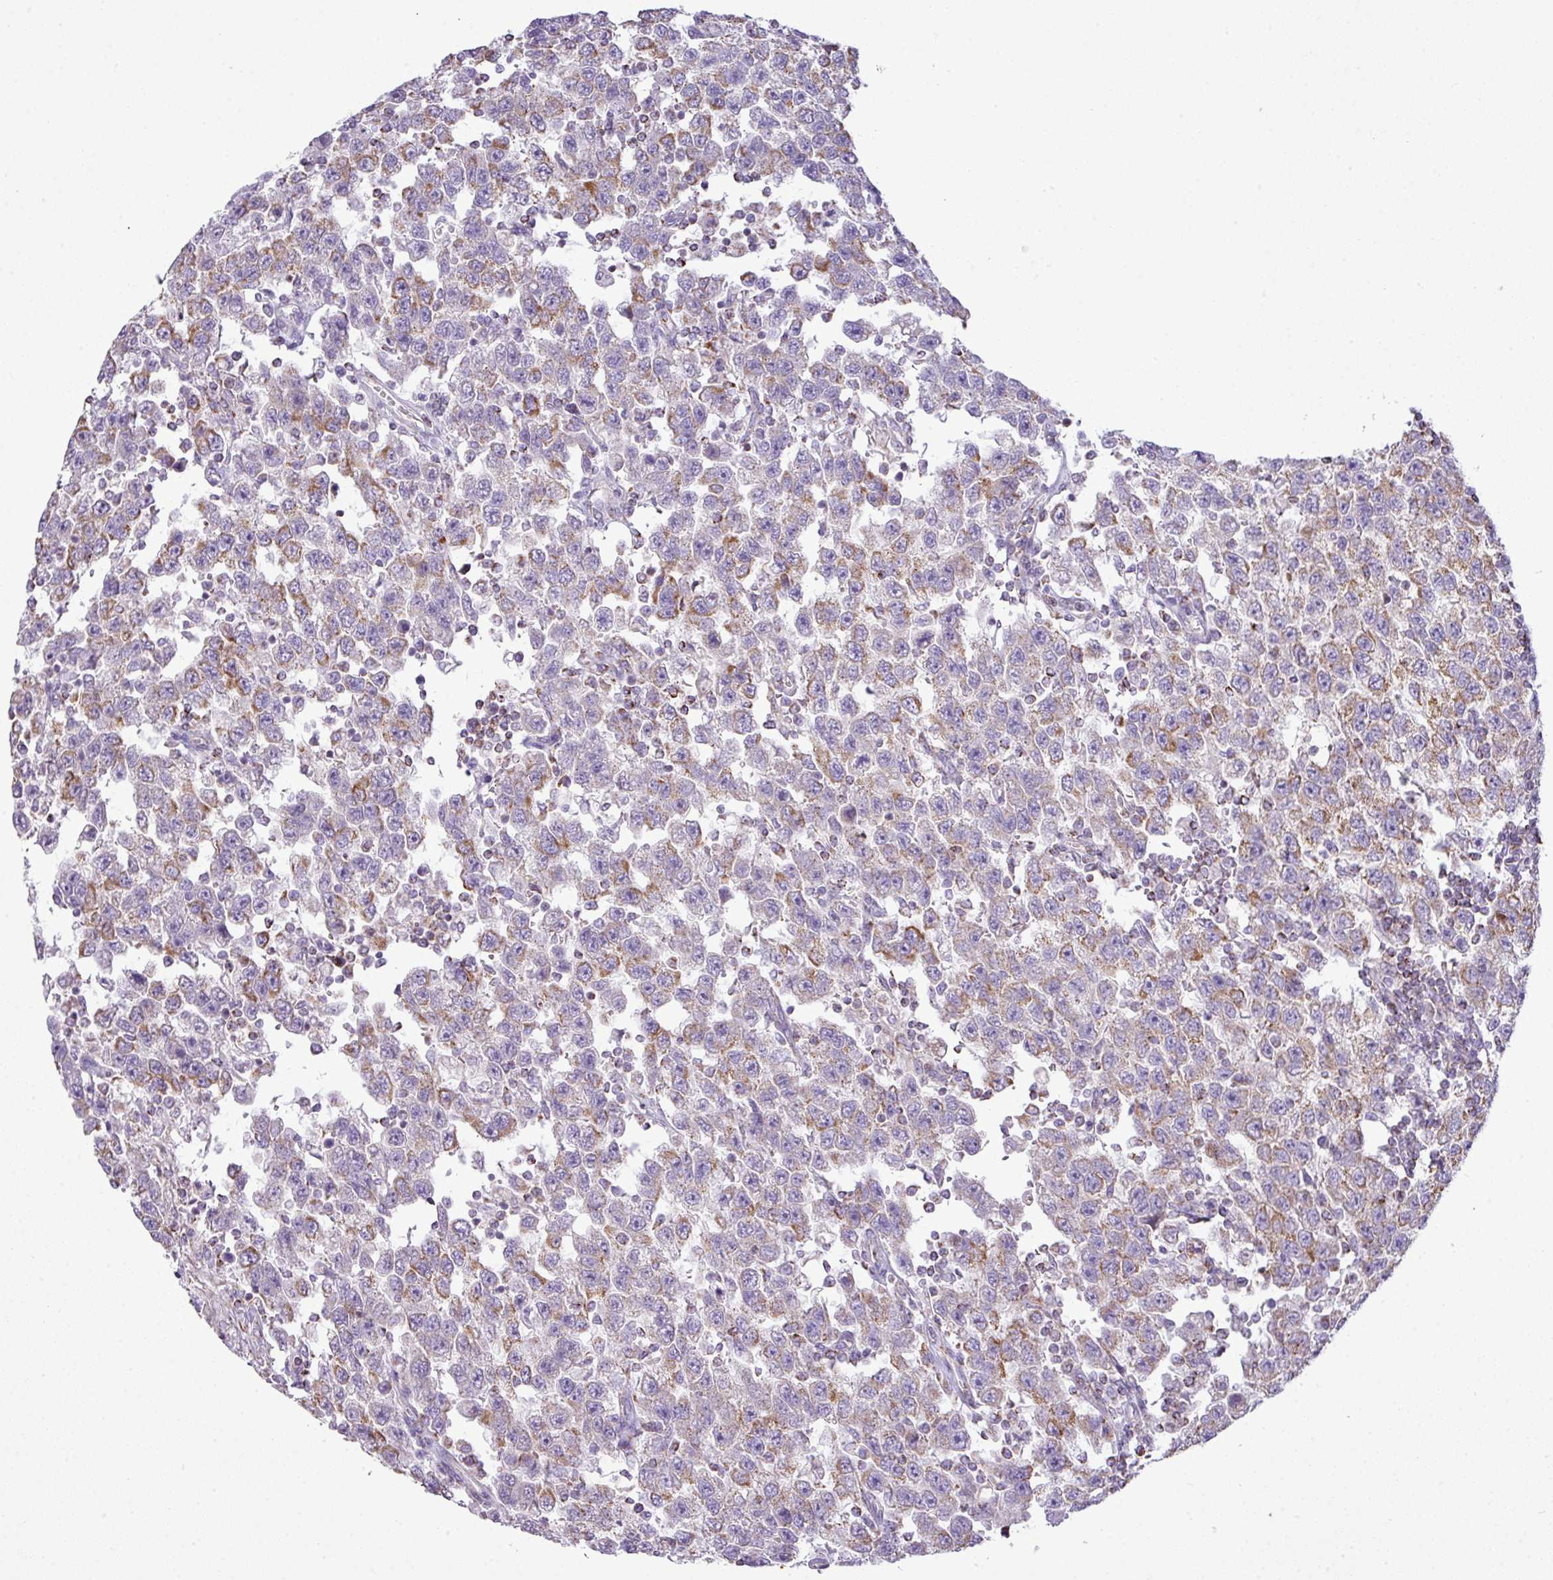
{"staining": {"intensity": "moderate", "quantity": ">75%", "location": "cytoplasmic/membranous"}, "tissue": "testis cancer", "cell_type": "Tumor cells", "image_type": "cancer", "snomed": [{"axis": "morphology", "description": "Seminoma, NOS"}, {"axis": "topography", "description": "Testis"}], "caption": "DAB (3,3'-diaminobenzidine) immunohistochemical staining of human testis cancer (seminoma) demonstrates moderate cytoplasmic/membranous protein positivity in about >75% of tumor cells.", "gene": "ZNF81", "patient": {"sex": "male", "age": 41}}